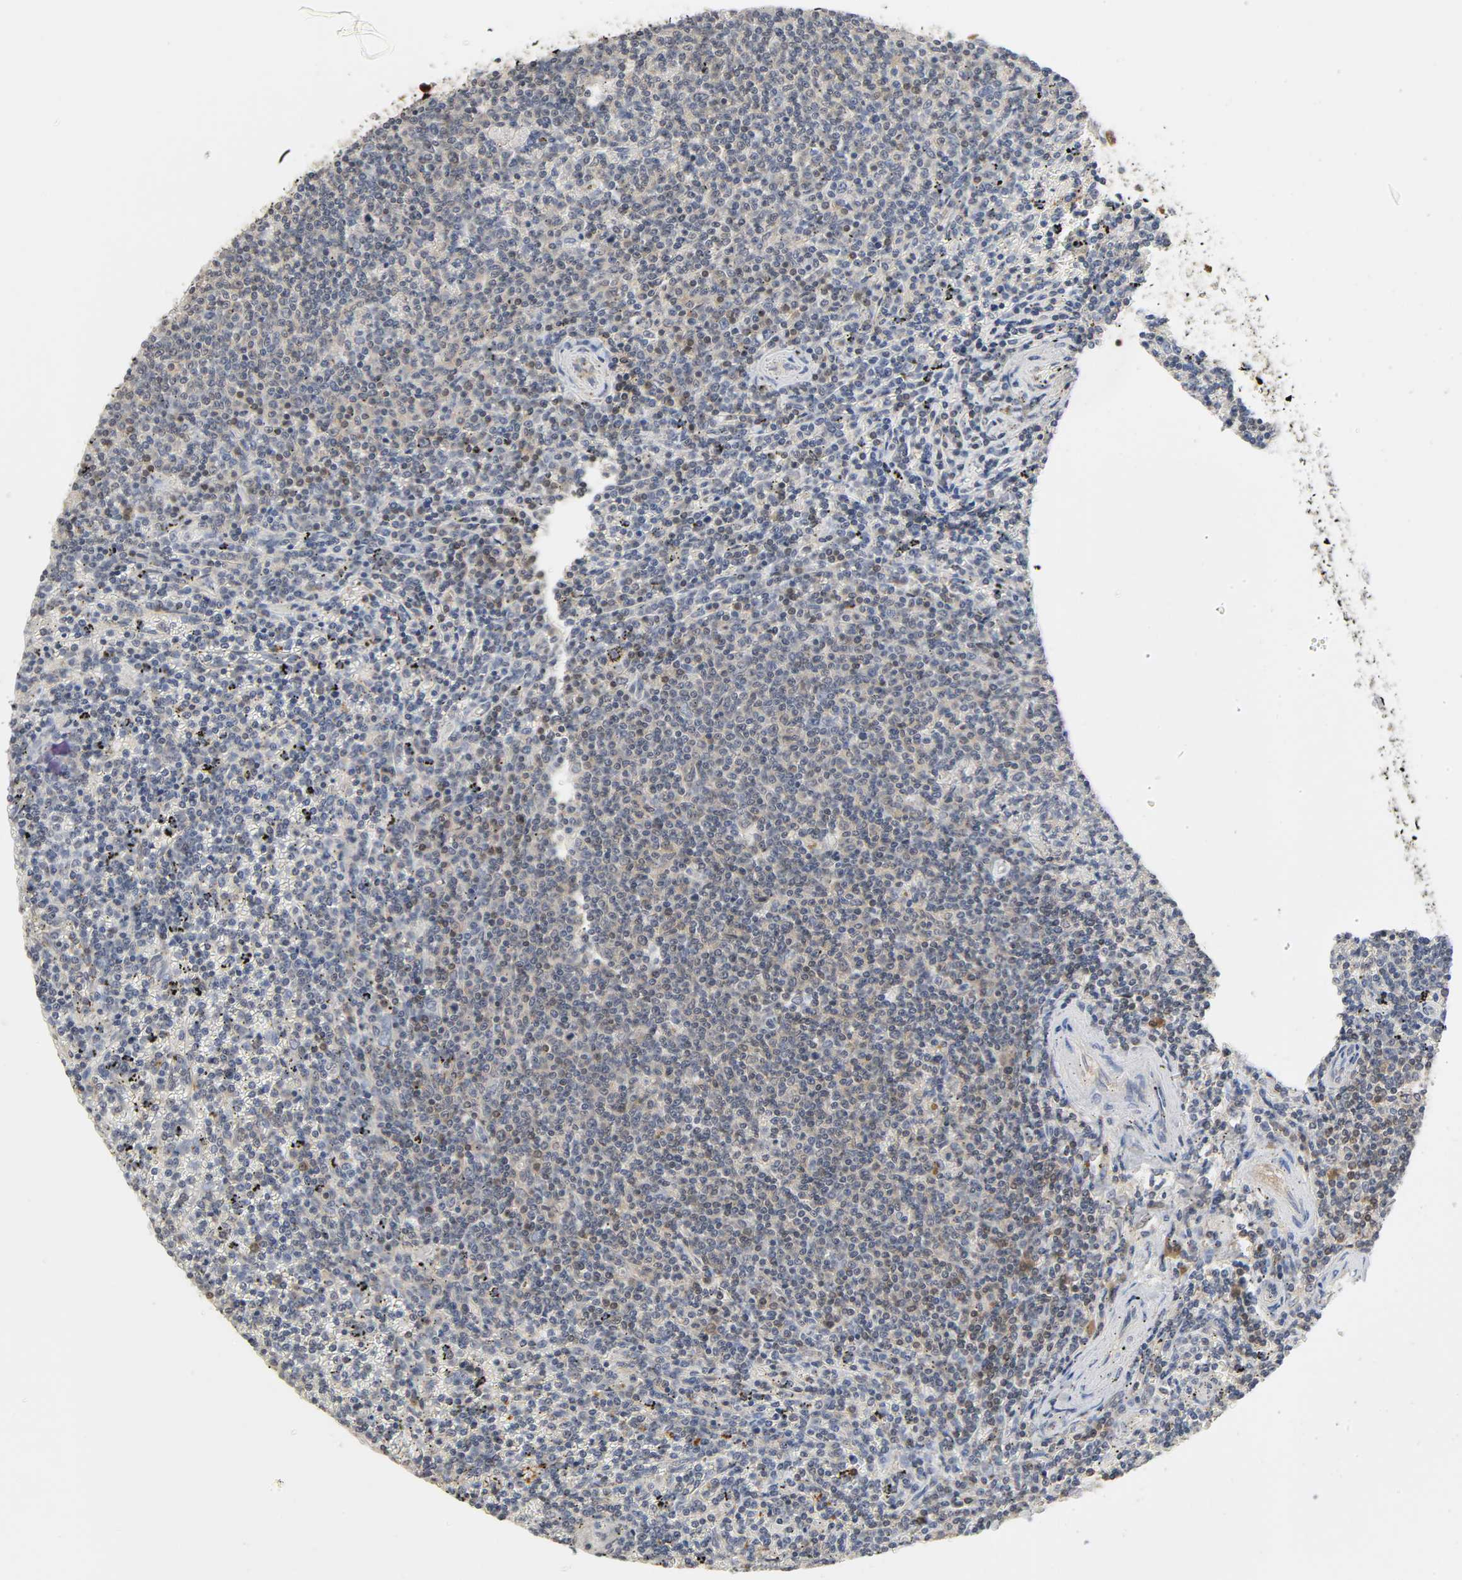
{"staining": {"intensity": "negative", "quantity": "none", "location": "none"}, "tissue": "lymphoma", "cell_type": "Tumor cells", "image_type": "cancer", "snomed": [{"axis": "morphology", "description": "Malignant lymphoma, non-Hodgkin's type, Low grade"}, {"axis": "topography", "description": "Spleen"}], "caption": "Immunohistochemistry (IHC) micrograph of human lymphoma stained for a protein (brown), which reveals no staining in tumor cells.", "gene": "MIF", "patient": {"sex": "female", "age": 50}}